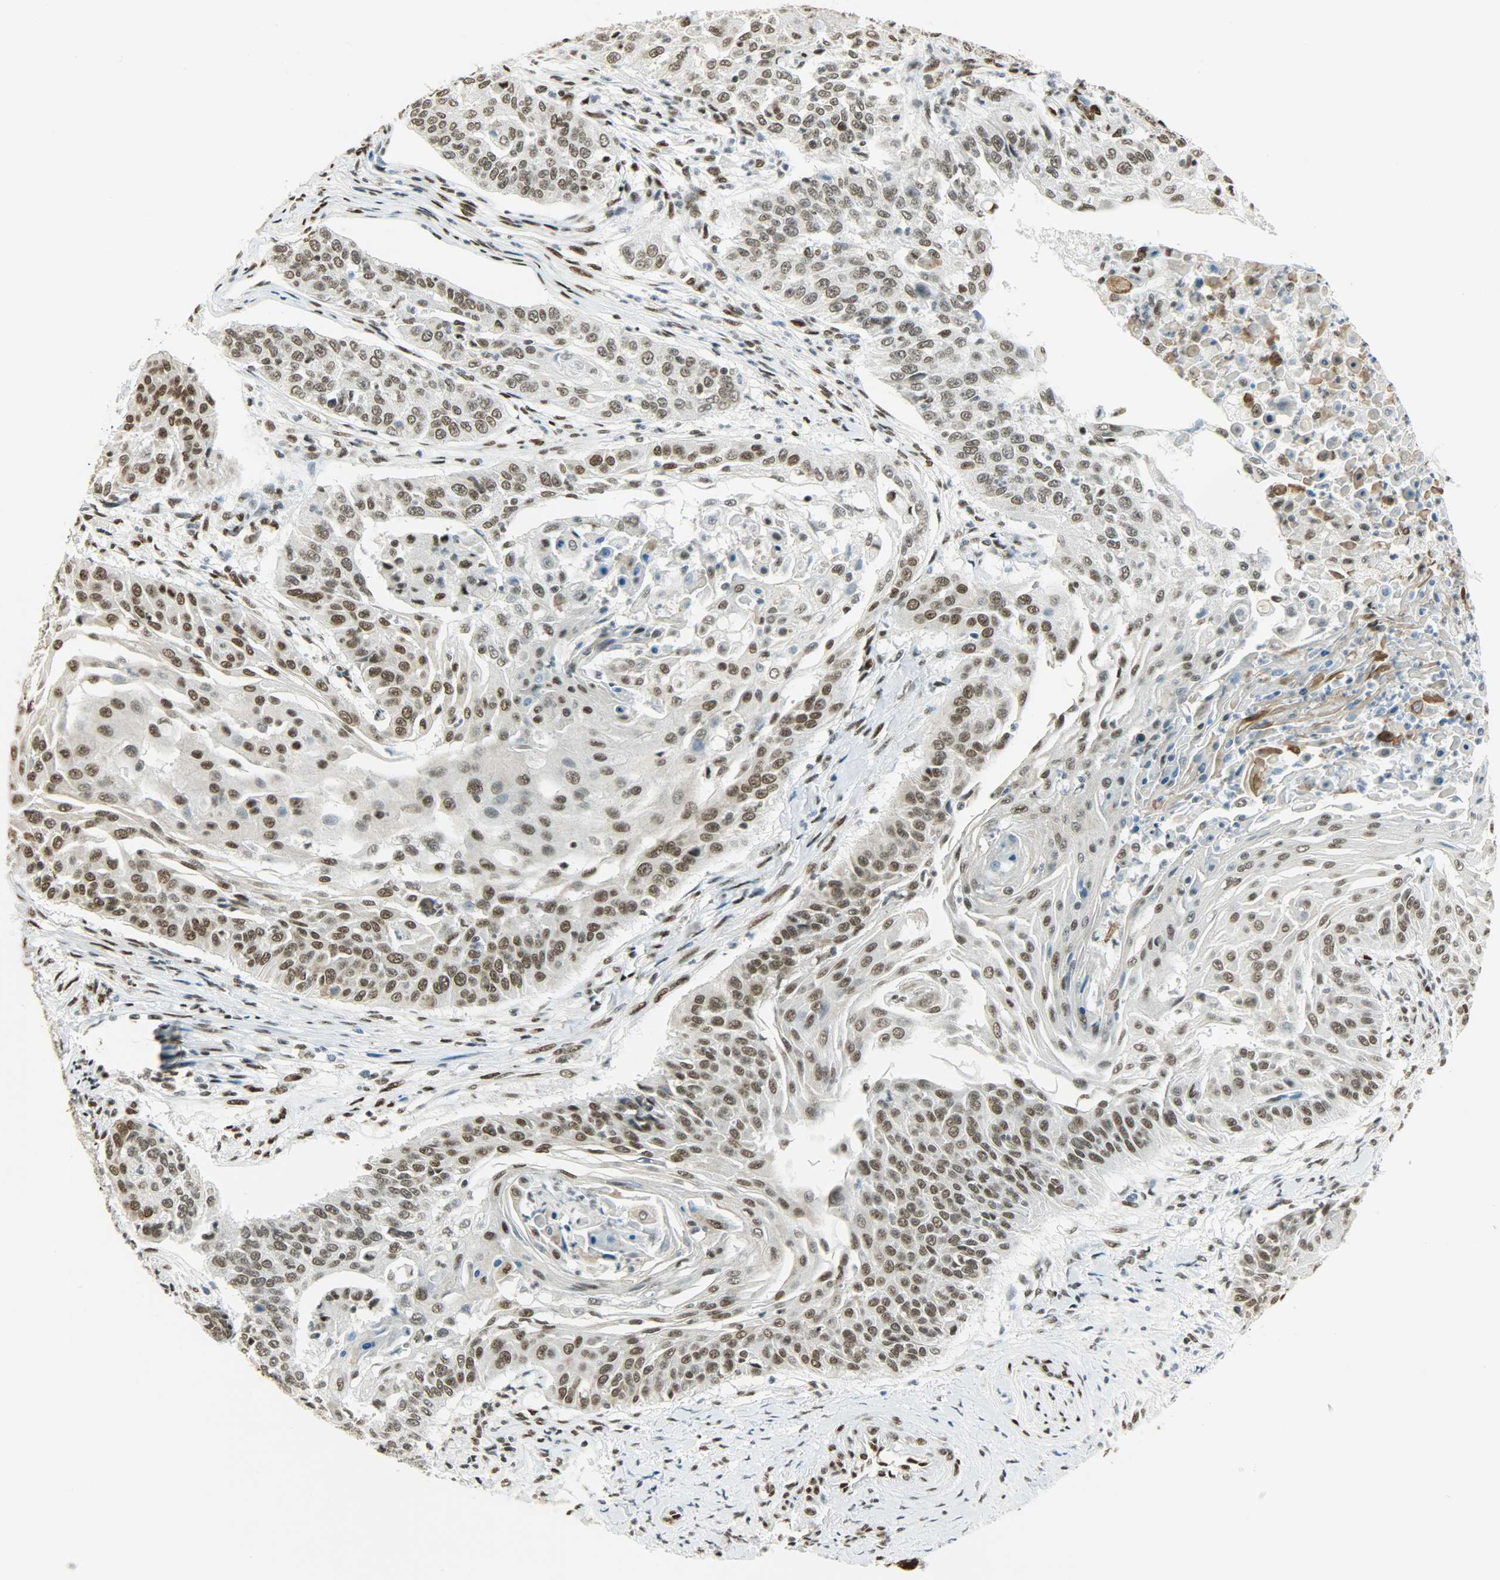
{"staining": {"intensity": "moderate", "quantity": ">75%", "location": "nuclear"}, "tissue": "cervical cancer", "cell_type": "Tumor cells", "image_type": "cancer", "snomed": [{"axis": "morphology", "description": "Squamous cell carcinoma, NOS"}, {"axis": "topography", "description": "Cervix"}], "caption": "Protein expression analysis of cervical cancer (squamous cell carcinoma) reveals moderate nuclear expression in approximately >75% of tumor cells.", "gene": "MYEF2", "patient": {"sex": "female", "age": 33}}